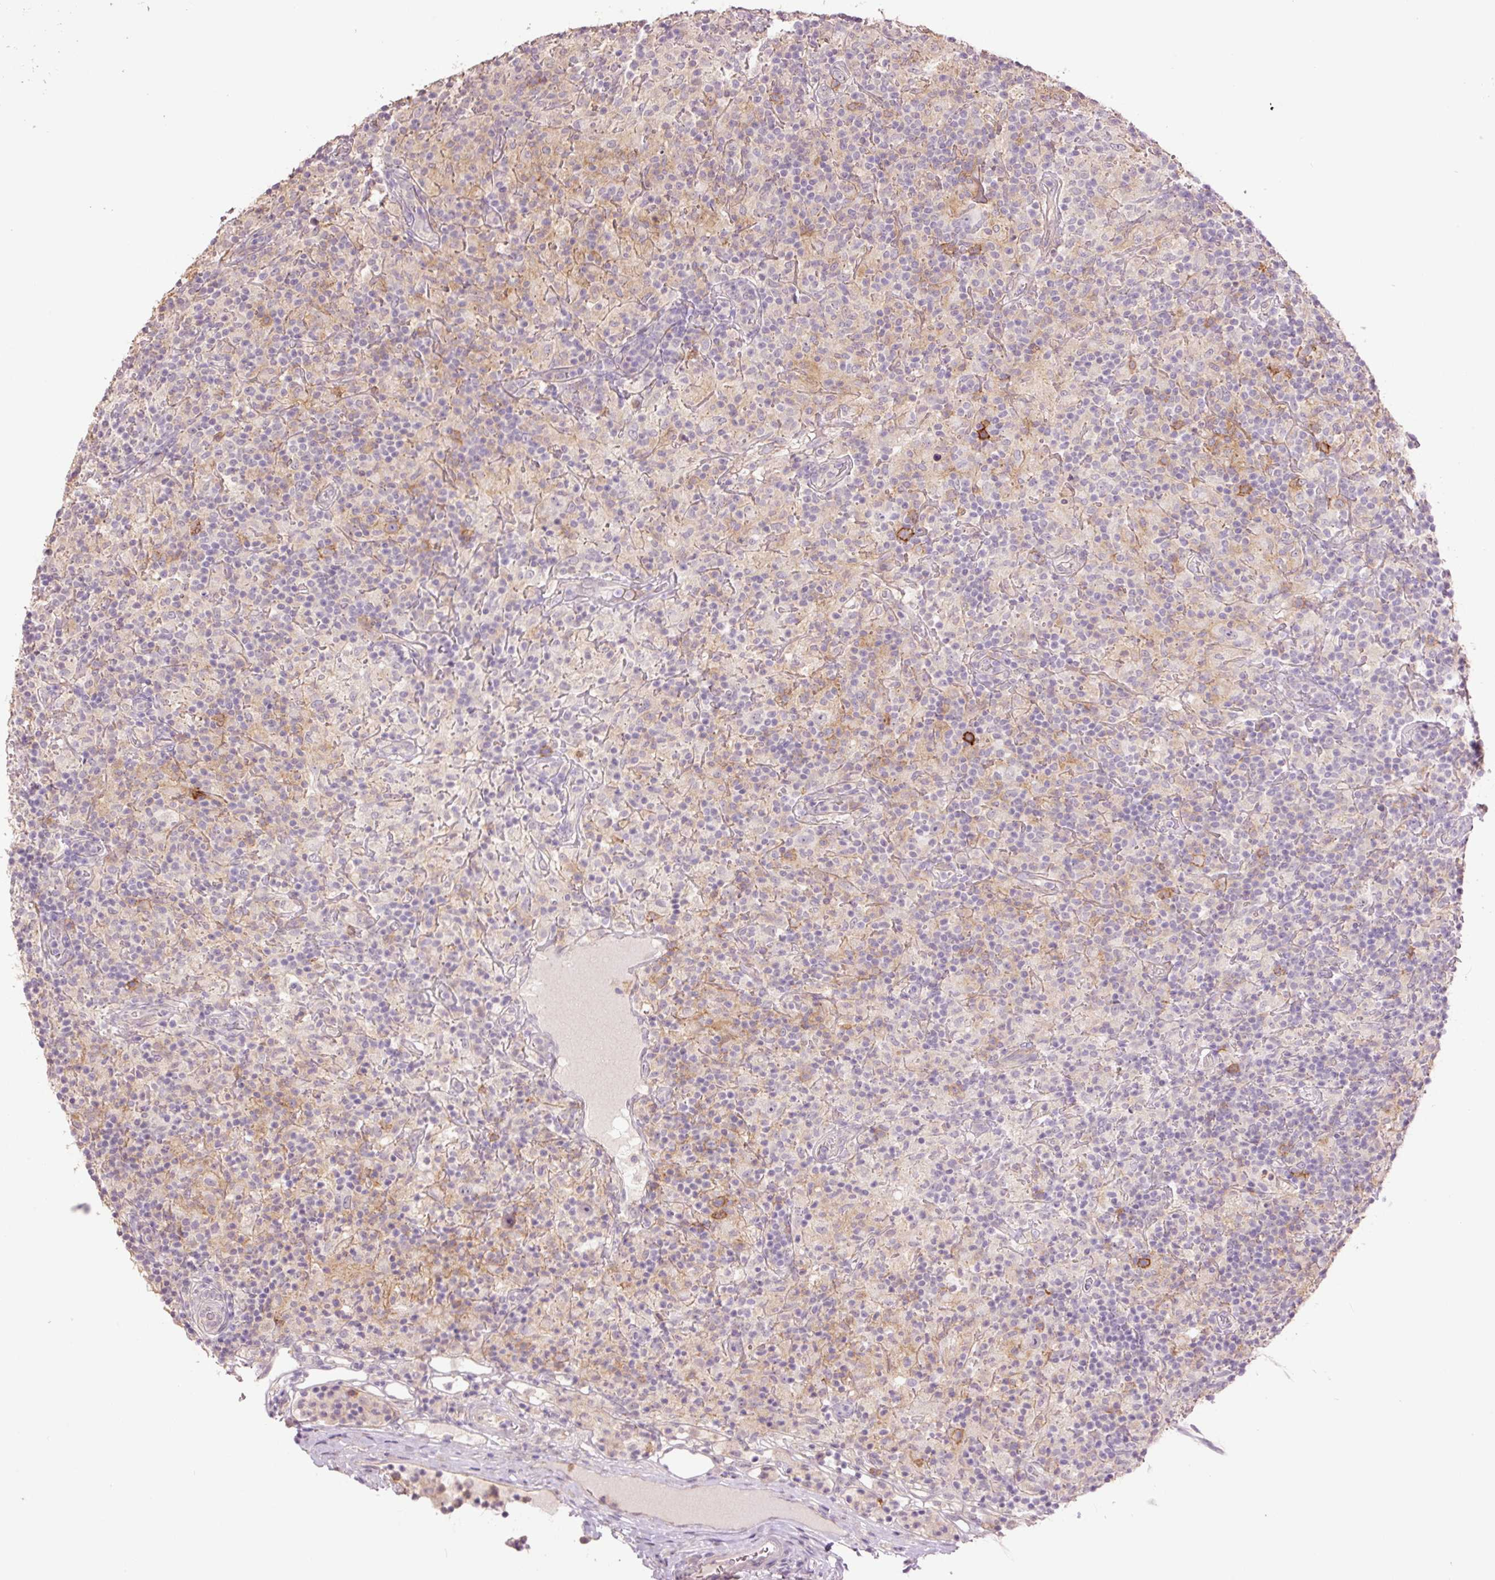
{"staining": {"intensity": "negative", "quantity": "none", "location": "none"}, "tissue": "lymphoma", "cell_type": "Tumor cells", "image_type": "cancer", "snomed": [{"axis": "morphology", "description": "Hodgkin's disease, NOS"}, {"axis": "topography", "description": "Lymph node"}], "caption": "DAB immunohistochemical staining of human Hodgkin's disease exhibits no significant expression in tumor cells. Nuclei are stained in blue.", "gene": "SLC1A4", "patient": {"sex": "male", "age": 70}}